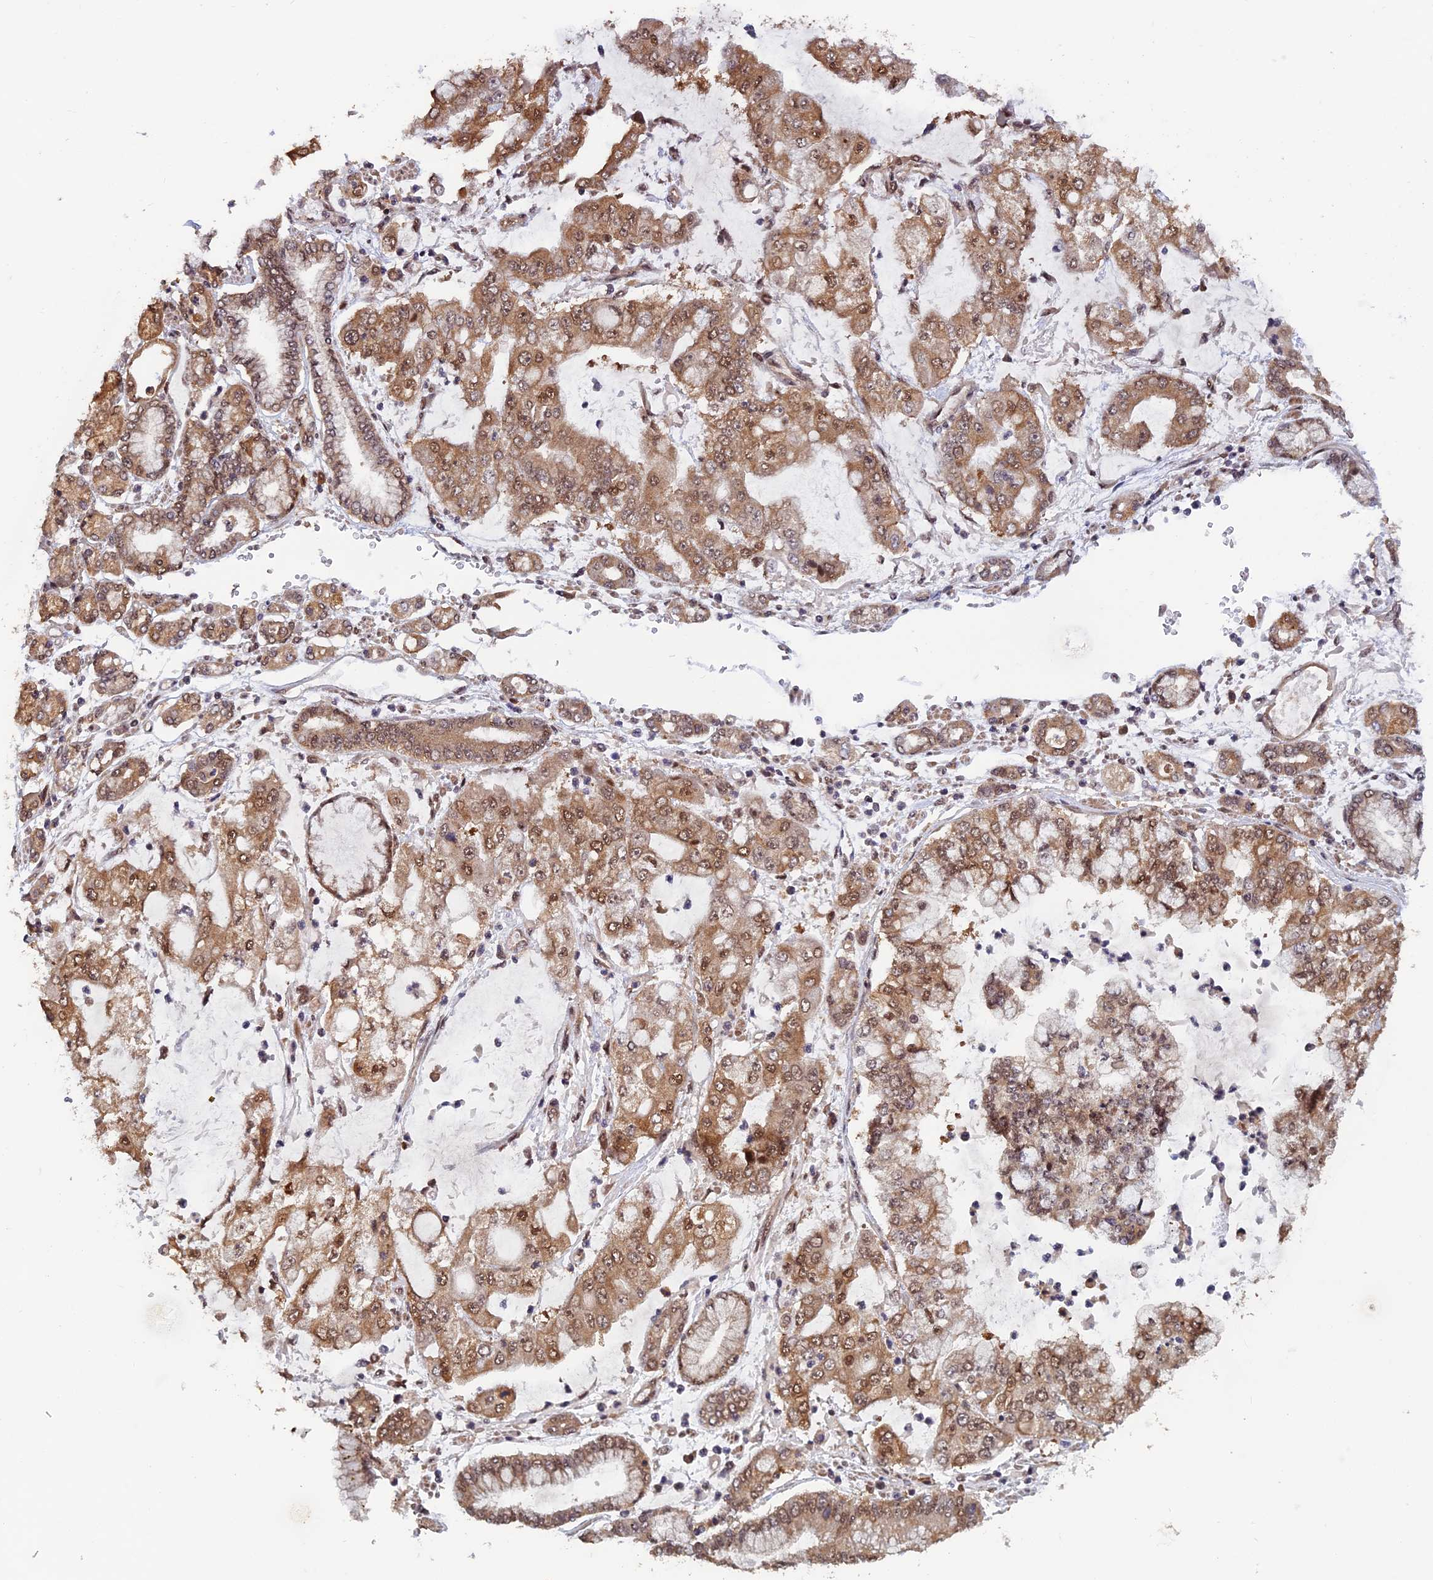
{"staining": {"intensity": "moderate", "quantity": ">75%", "location": "cytoplasmic/membranous,nuclear"}, "tissue": "stomach cancer", "cell_type": "Tumor cells", "image_type": "cancer", "snomed": [{"axis": "morphology", "description": "Adenocarcinoma, NOS"}, {"axis": "topography", "description": "Stomach"}], "caption": "Stomach cancer (adenocarcinoma) was stained to show a protein in brown. There is medium levels of moderate cytoplasmic/membranous and nuclear expression in approximately >75% of tumor cells.", "gene": "FAM53C", "patient": {"sex": "male", "age": 76}}